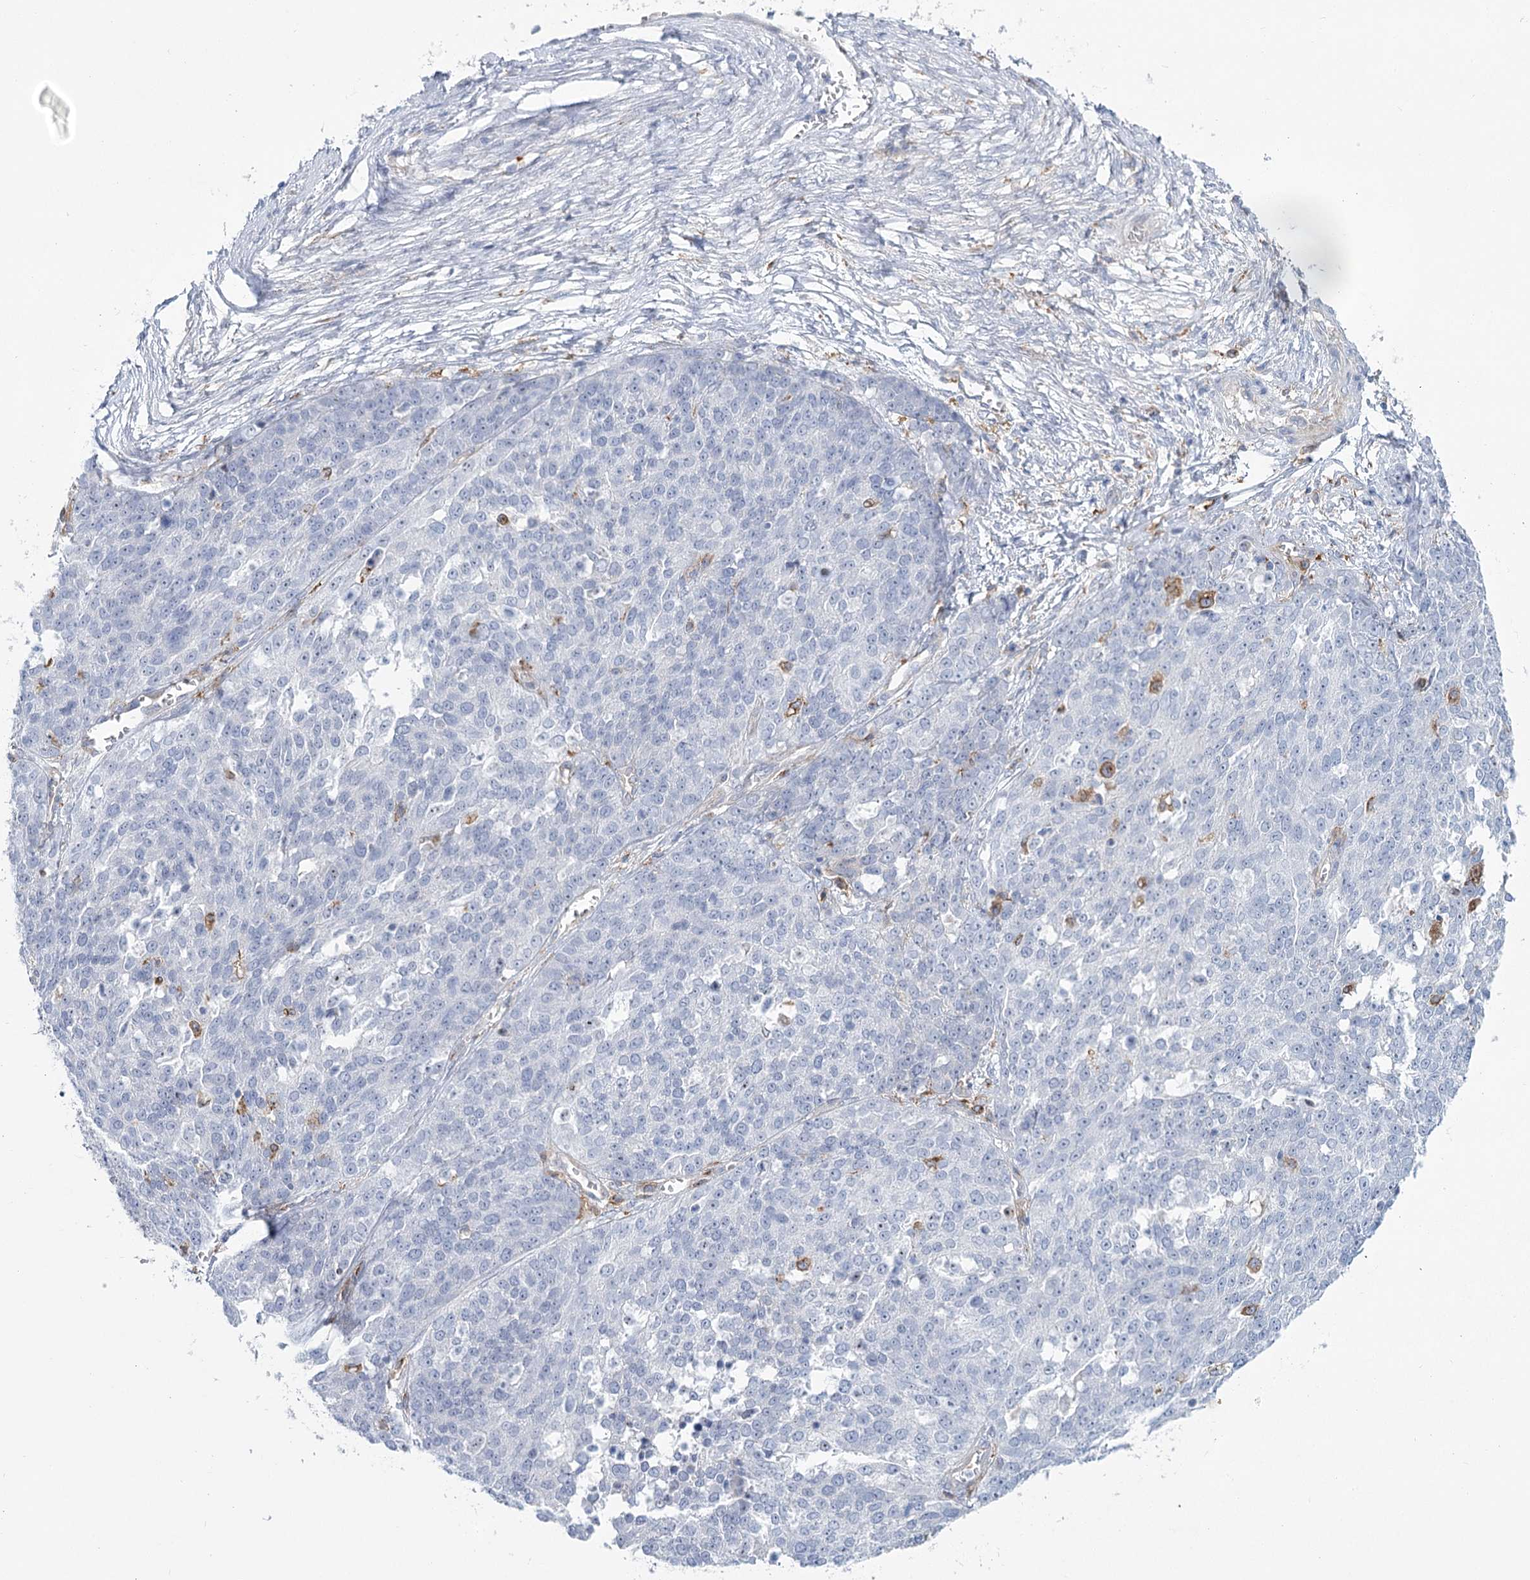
{"staining": {"intensity": "negative", "quantity": "none", "location": "none"}, "tissue": "ovarian cancer", "cell_type": "Tumor cells", "image_type": "cancer", "snomed": [{"axis": "morphology", "description": "Cystadenocarcinoma, serous, NOS"}, {"axis": "topography", "description": "Ovary"}], "caption": "Tumor cells show no significant protein staining in ovarian serous cystadenocarcinoma.", "gene": "CCDC88A", "patient": {"sex": "female", "age": 44}}